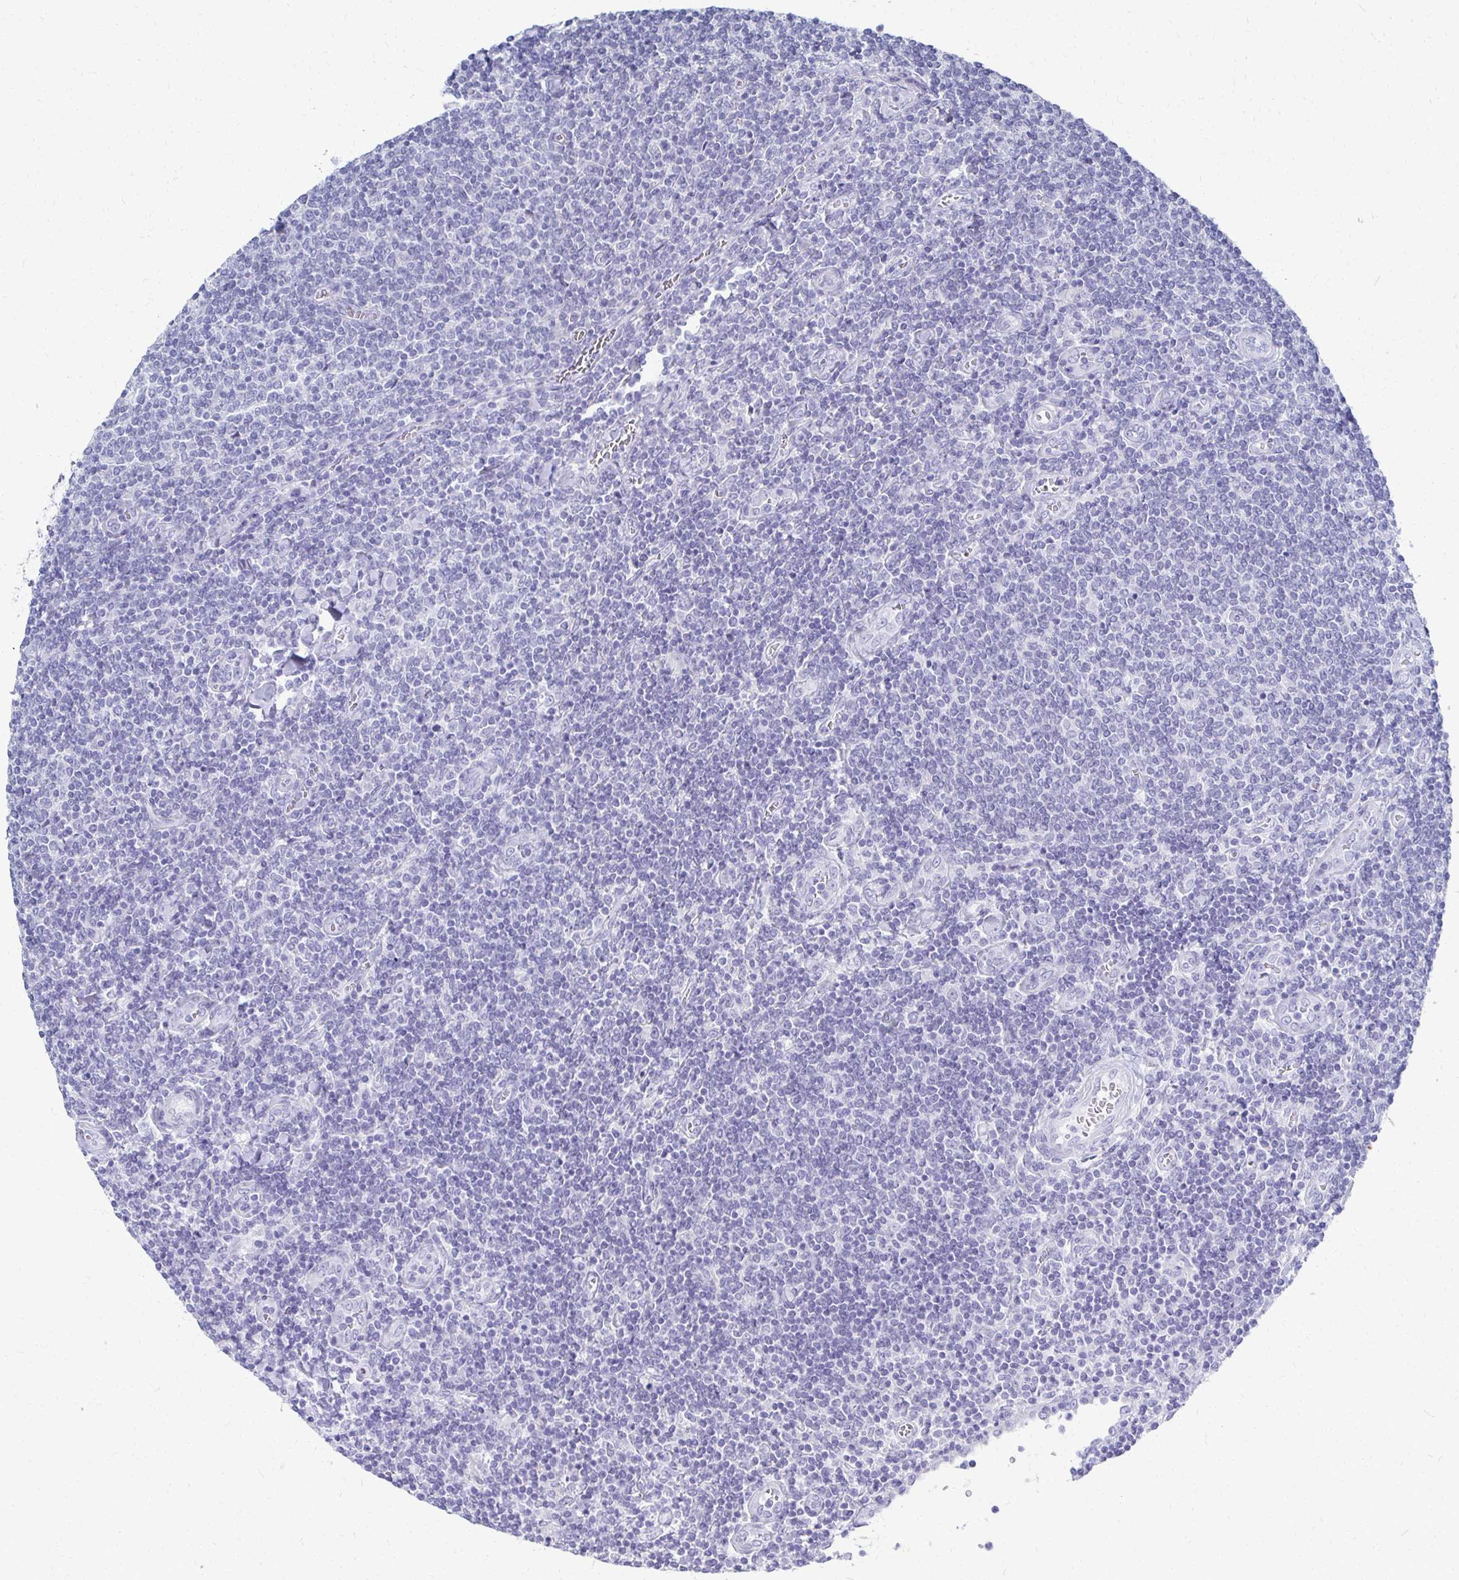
{"staining": {"intensity": "negative", "quantity": "none", "location": "none"}, "tissue": "lymphoma", "cell_type": "Tumor cells", "image_type": "cancer", "snomed": [{"axis": "morphology", "description": "Malignant lymphoma, non-Hodgkin's type, Low grade"}, {"axis": "topography", "description": "Lymph node"}], "caption": "Lymphoma was stained to show a protein in brown. There is no significant expression in tumor cells. (Immunohistochemistry (ihc), brightfield microscopy, high magnification).", "gene": "SYCP3", "patient": {"sex": "male", "age": 52}}